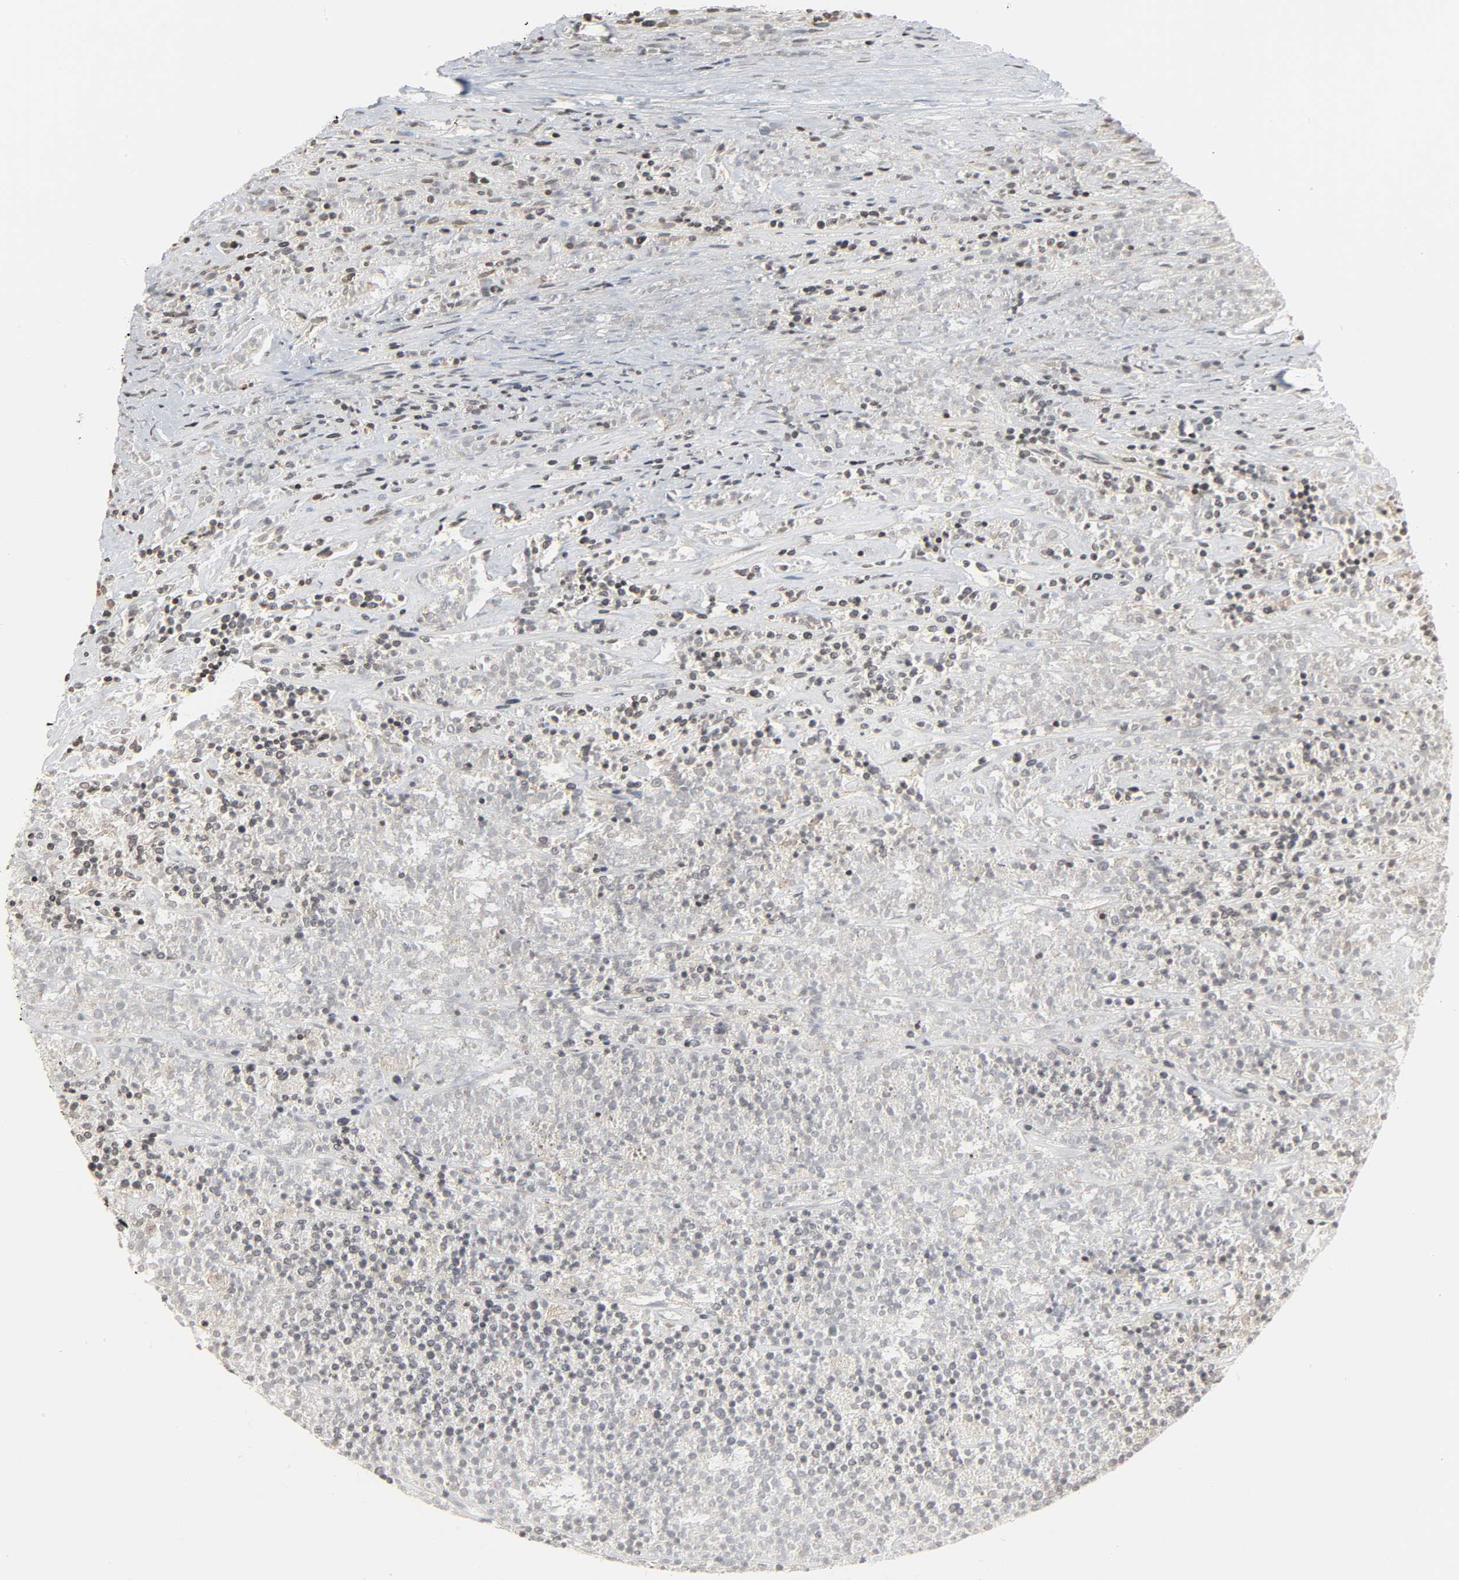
{"staining": {"intensity": "weak", "quantity": "<25%", "location": "nuclear"}, "tissue": "lymphoma", "cell_type": "Tumor cells", "image_type": "cancer", "snomed": [{"axis": "morphology", "description": "Malignant lymphoma, non-Hodgkin's type, High grade"}, {"axis": "topography", "description": "Lymph node"}], "caption": "This is a histopathology image of IHC staining of lymphoma, which shows no positivity in tumor cells.", "gene": "XRCC1", "patient": {"sex": "female", "age": 73}}